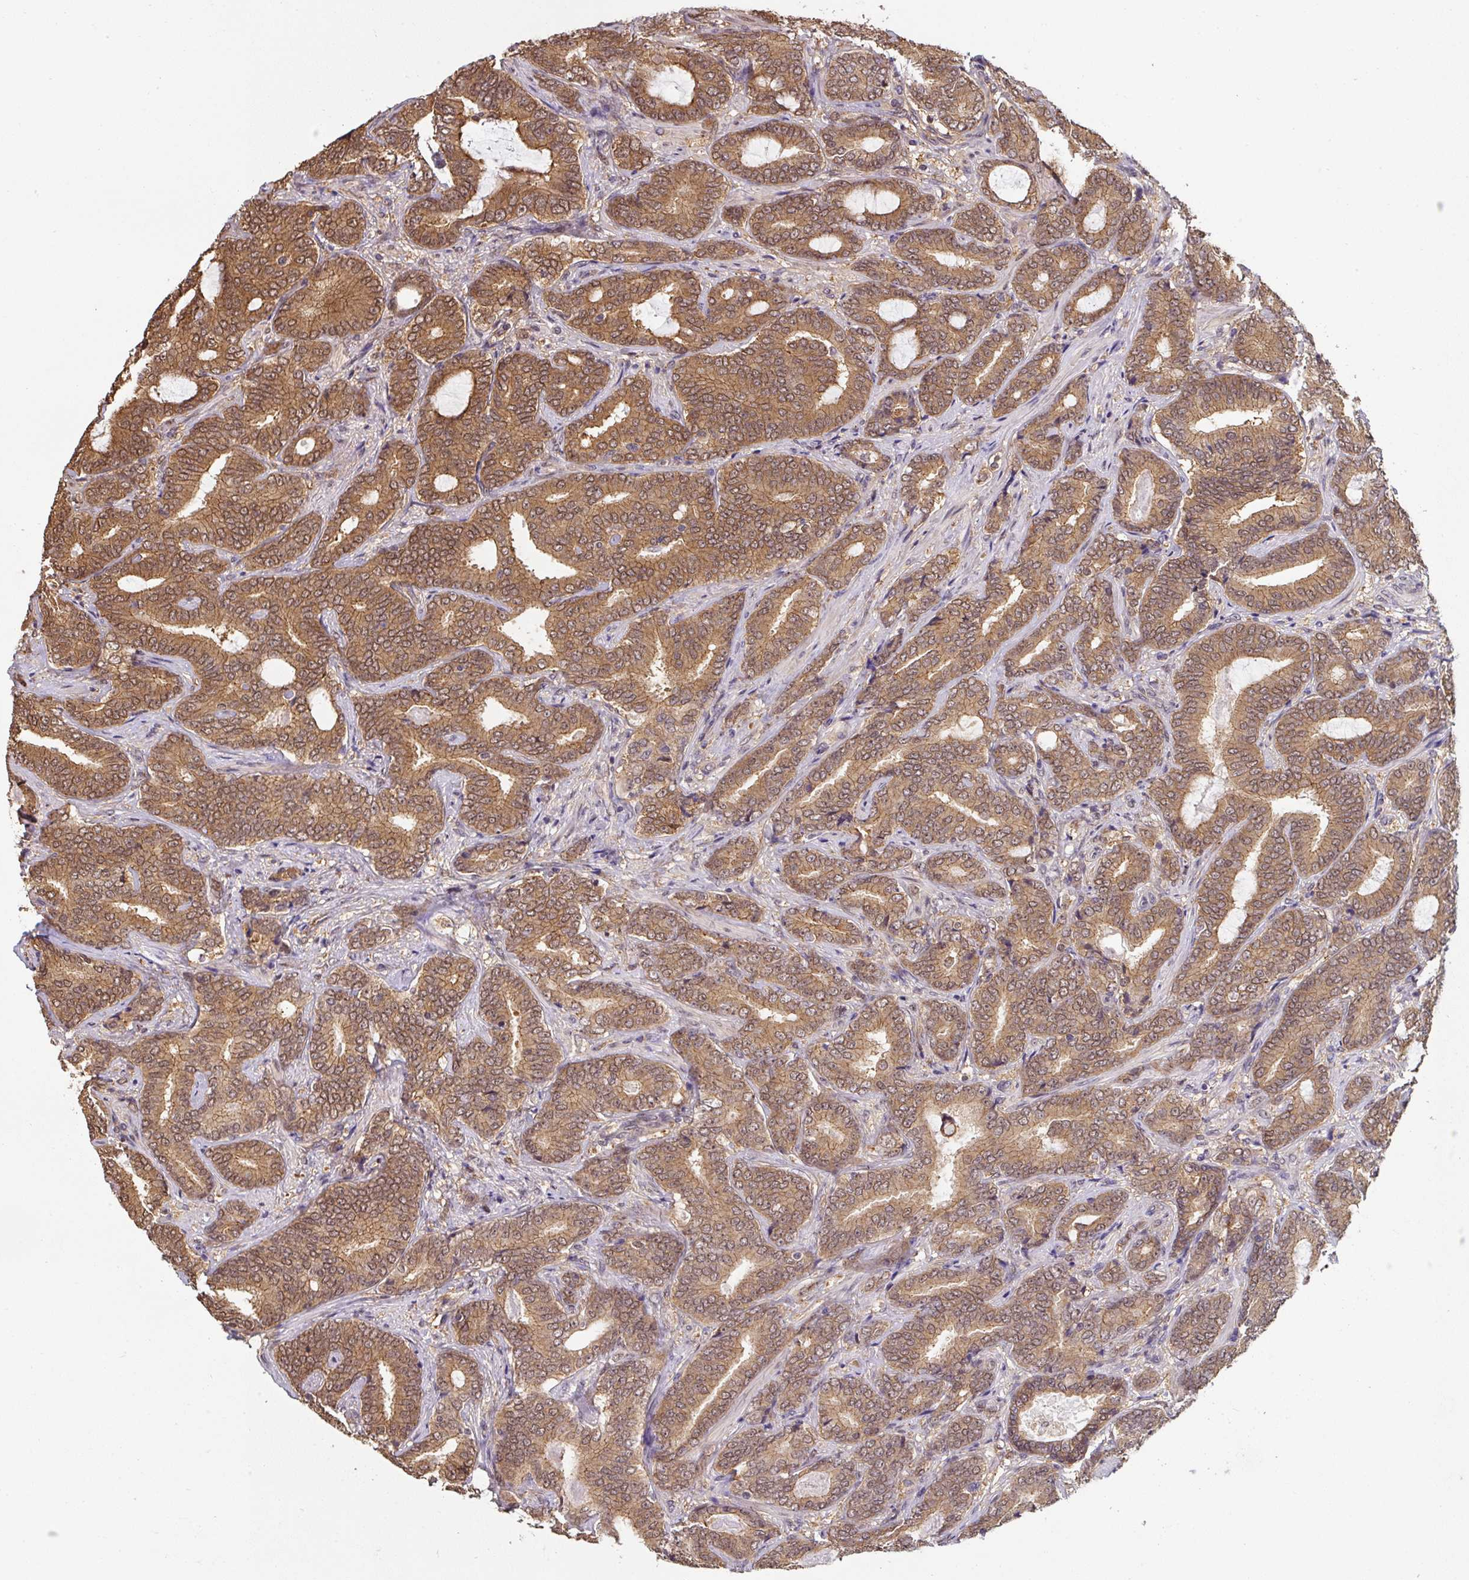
{"staining": {"intensity": "moderate", "quantity": ">75%", "location": "cytoplasmic/membranous,nuclear"}, "tissue": "prostate cancer", "cell_type": "Tumor cells", "image_type": "cancer", "snomed": [{"axis": "morphology", "description": "Adenocarcinoma, Low grade"}, {"axis": "topography", "description": "Prostate and seminal vesicle, NOS"}], "caption": "The image reveals staining of adenocarcinoma (low-grade) (prostate), revealing moderate cytoplasmic/membranous and nuclear protein staining (brown color) within tumor cells.", "gene": "ST13", "patient": {"sex": "male", "age": 61}}